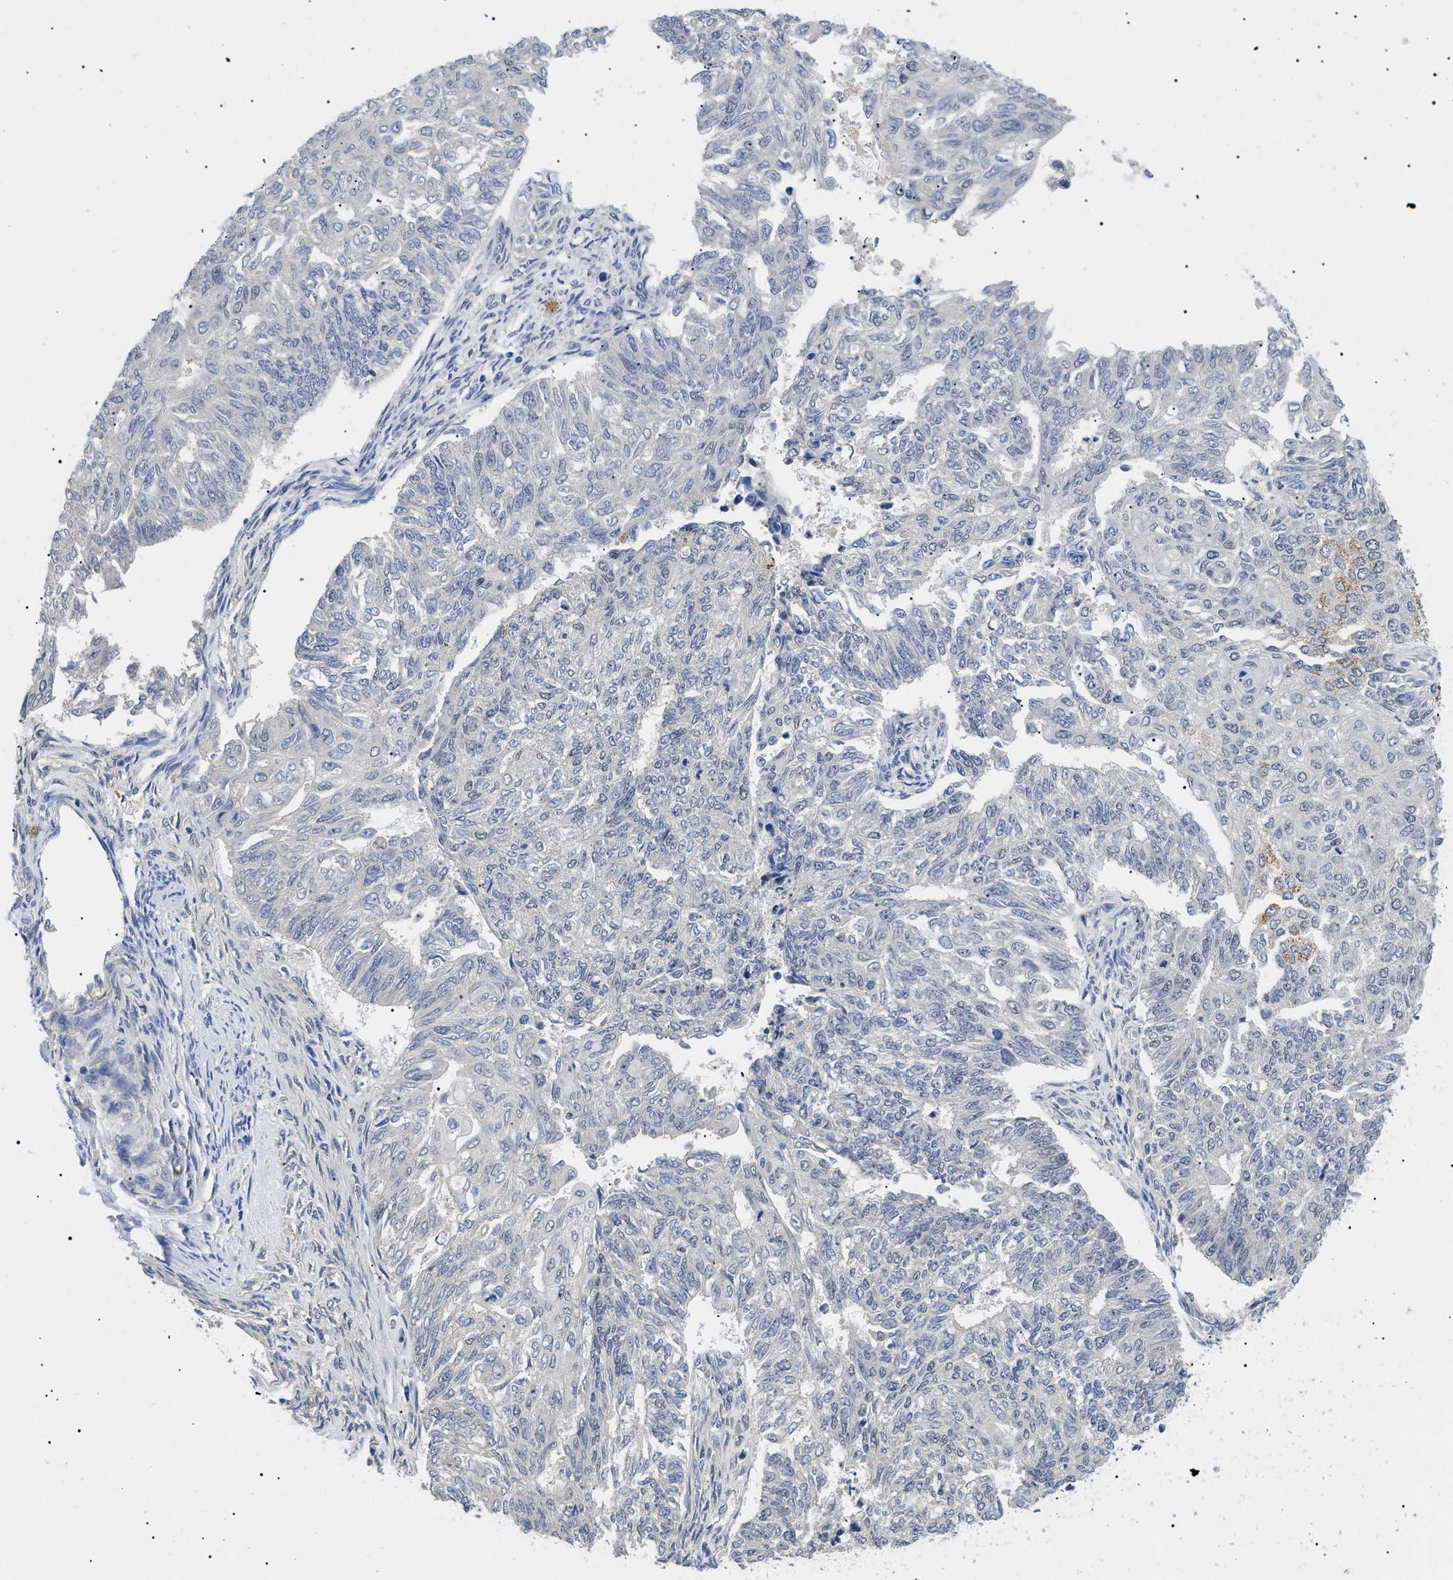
{"staining": {"intensity": "negative", "quantity": "none", "location": "none"}, "tissue": "endometrial cancer", "cell_type": "Tumor cells", "image_type": "cancer", "snomed": [{"axis": "morphology", "description": "Adenocarcinoma, NOS"}, {"axis": "topography", "description": "Endometrium"}], "caption": "This is a histopathology image of IHC staining of adenocarcinoma (endometrial), which shows no staining in tumor cells.", "gene": "PRRT2", "patient": {"sex": "female", "age": 32}}